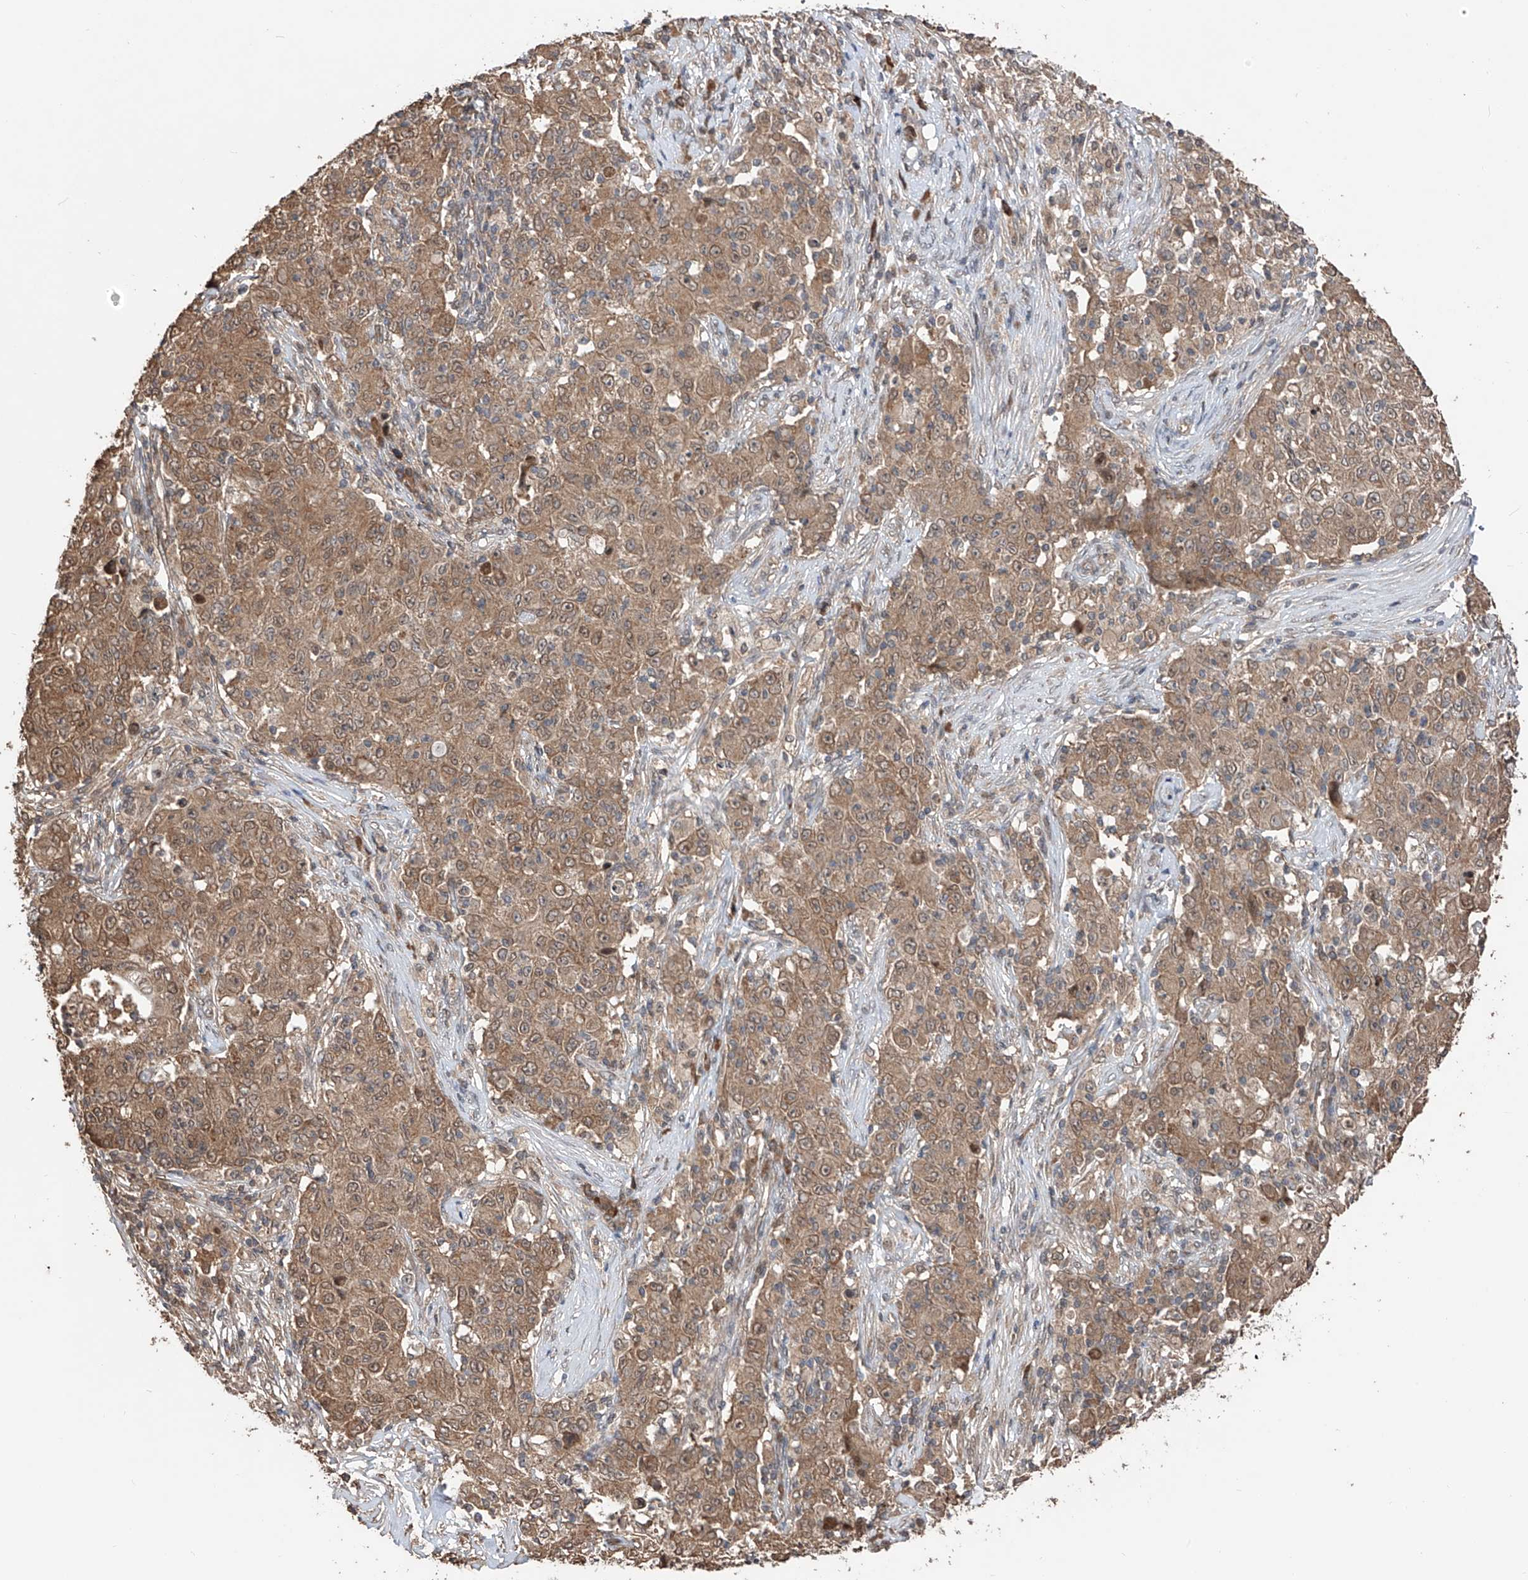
{"staining": {"intensity": "moderate", "quantity": ">75%", "location": "cytoplasmic/membranous"}, "tissue": "ovarian cancer", "cell_type": "Tumor cells", "image_type": "cancer", "snomed": [{"axis": "morphology", "description": "Carcinoma, endometroid"}, {"axis": "topography", "description": "Ovary"}], "caption": "Ovarian cancer (endometroid carcinoma) was stained to show a protein in brown. There is medium levels of moderate cytoplasmic/membranous positivity in approximately >75% of tumor cells.", "gene": "FAM135A", "patient": {"sex": "female", "age": 42}}